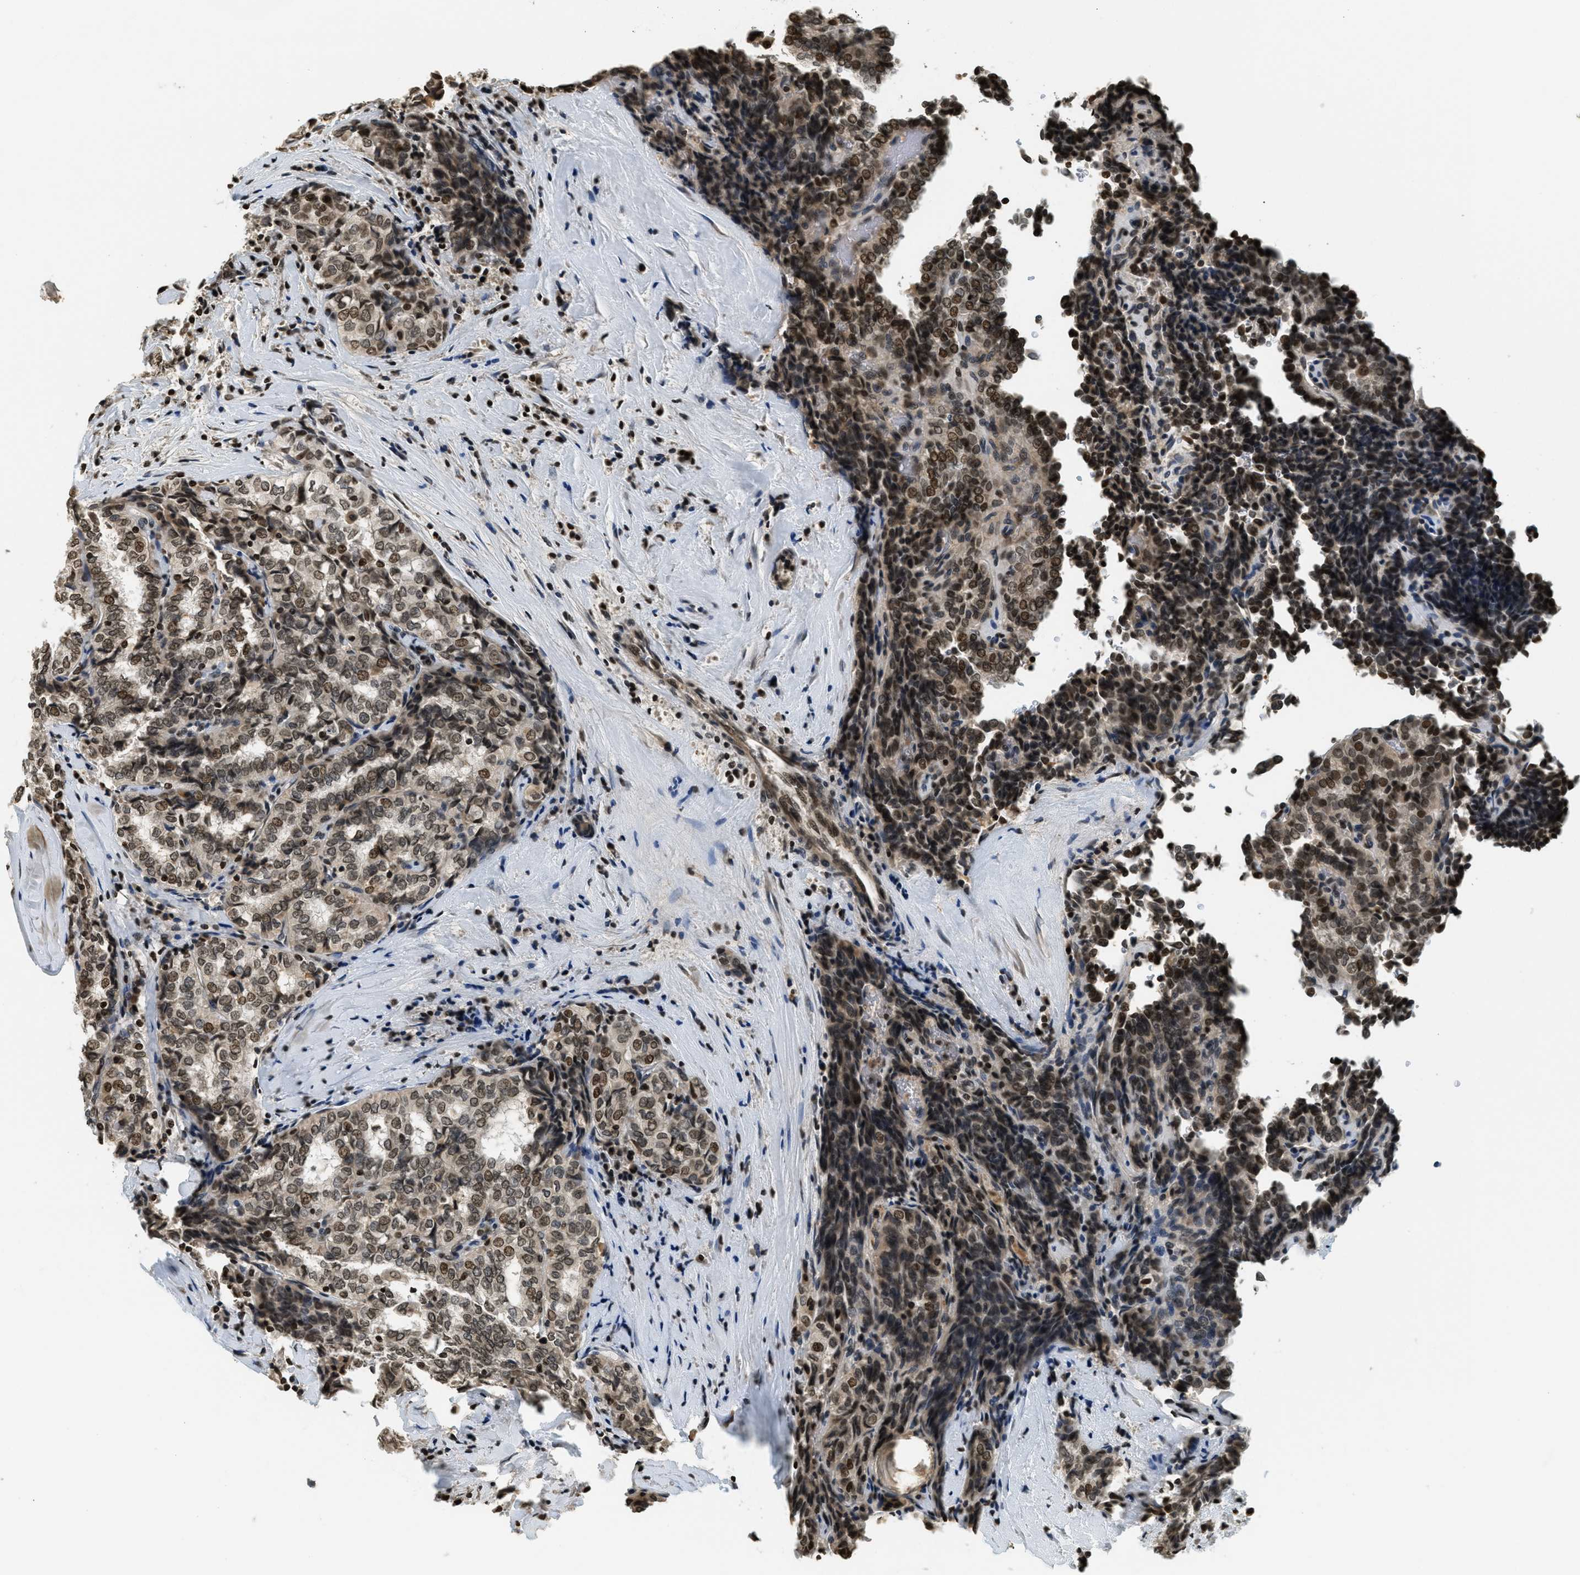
{"staining": {"intensity": "moderate", "quantity": "25%-75%", "location": "nuclear"}, "tissue": "thyroid cancer", "cell_type": "Tumor cells", "image_type": "cancer", "snomed": [{"axis": "morphology", "description": "Normal tissue, NOS"}, {"axis": "morphology", "description": "Papillary adenocarcinoma, NOS"}, {"axis": "topography", "description": "Thyroid gland"}], "caption": "Thyroid papillary adenocarcinoma was stained to show a protein in brown. There is medium levels of moderate nuclear positivity in approximately 25%-75% of tumor cells.", "gene": "LDB2", "patient": {"sex": "female", "age": 30}}